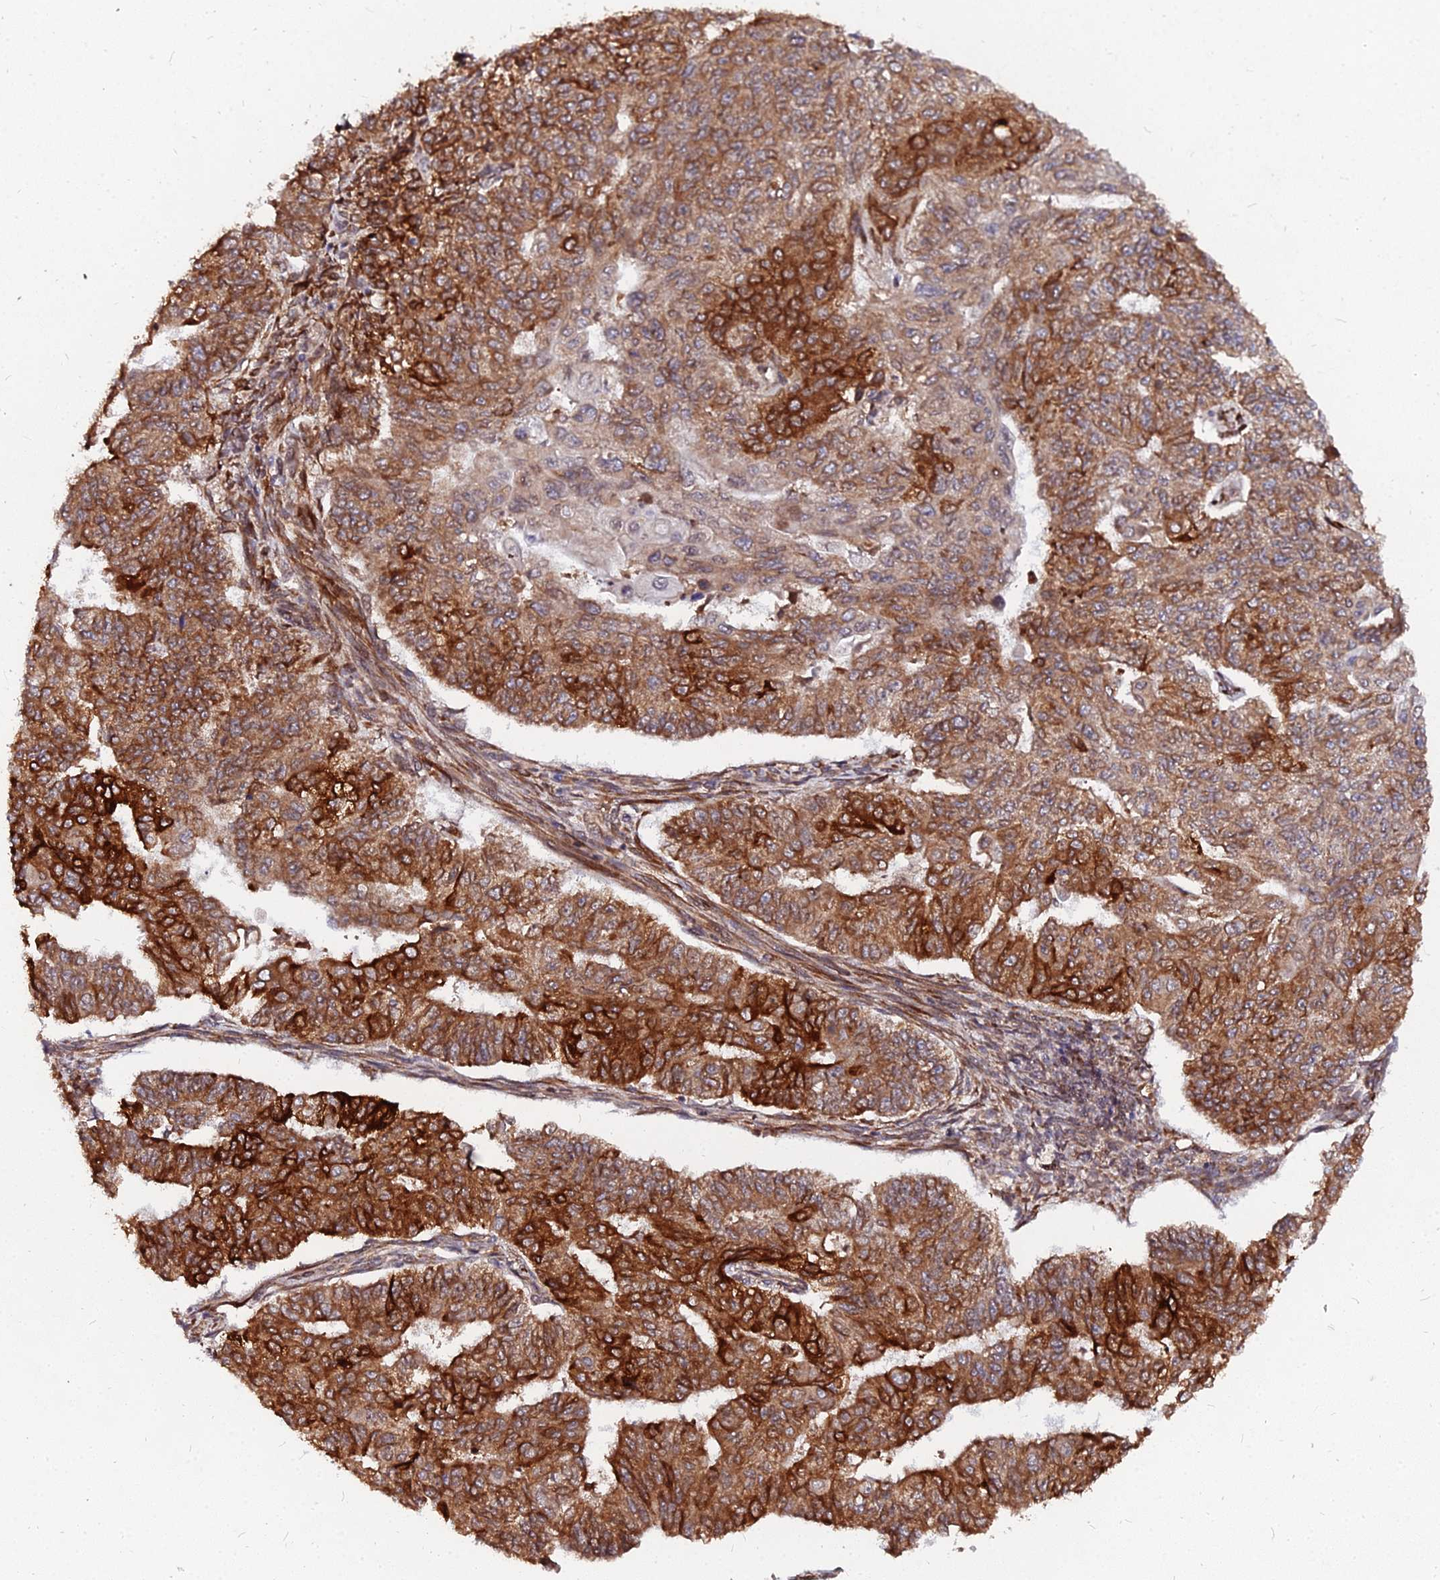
{"staining": {"intensity": "strong", "quantity": ">75%", "location": "cytoplasmic/membranous"}, "tissue": "endometrial cancer", "cell_type": "Tumor cells", "image_type": "cancer", "snomed": [{"axis": "morphology", "description": "Adenocarcinoma, NOS"}, {"axis": "topography", "description": "Endometrium"}], "caption": "Immunohistochemistry (DAB (3,3'-diaminobenzidine)) staining of human endometrial adenocarcinoma demonstrates strong cytoplasmic/membranous protein staining in approximately >75% of tumor cells.", "gene": "PDE4D", "patient": {"sex": "female", "age": 32}}